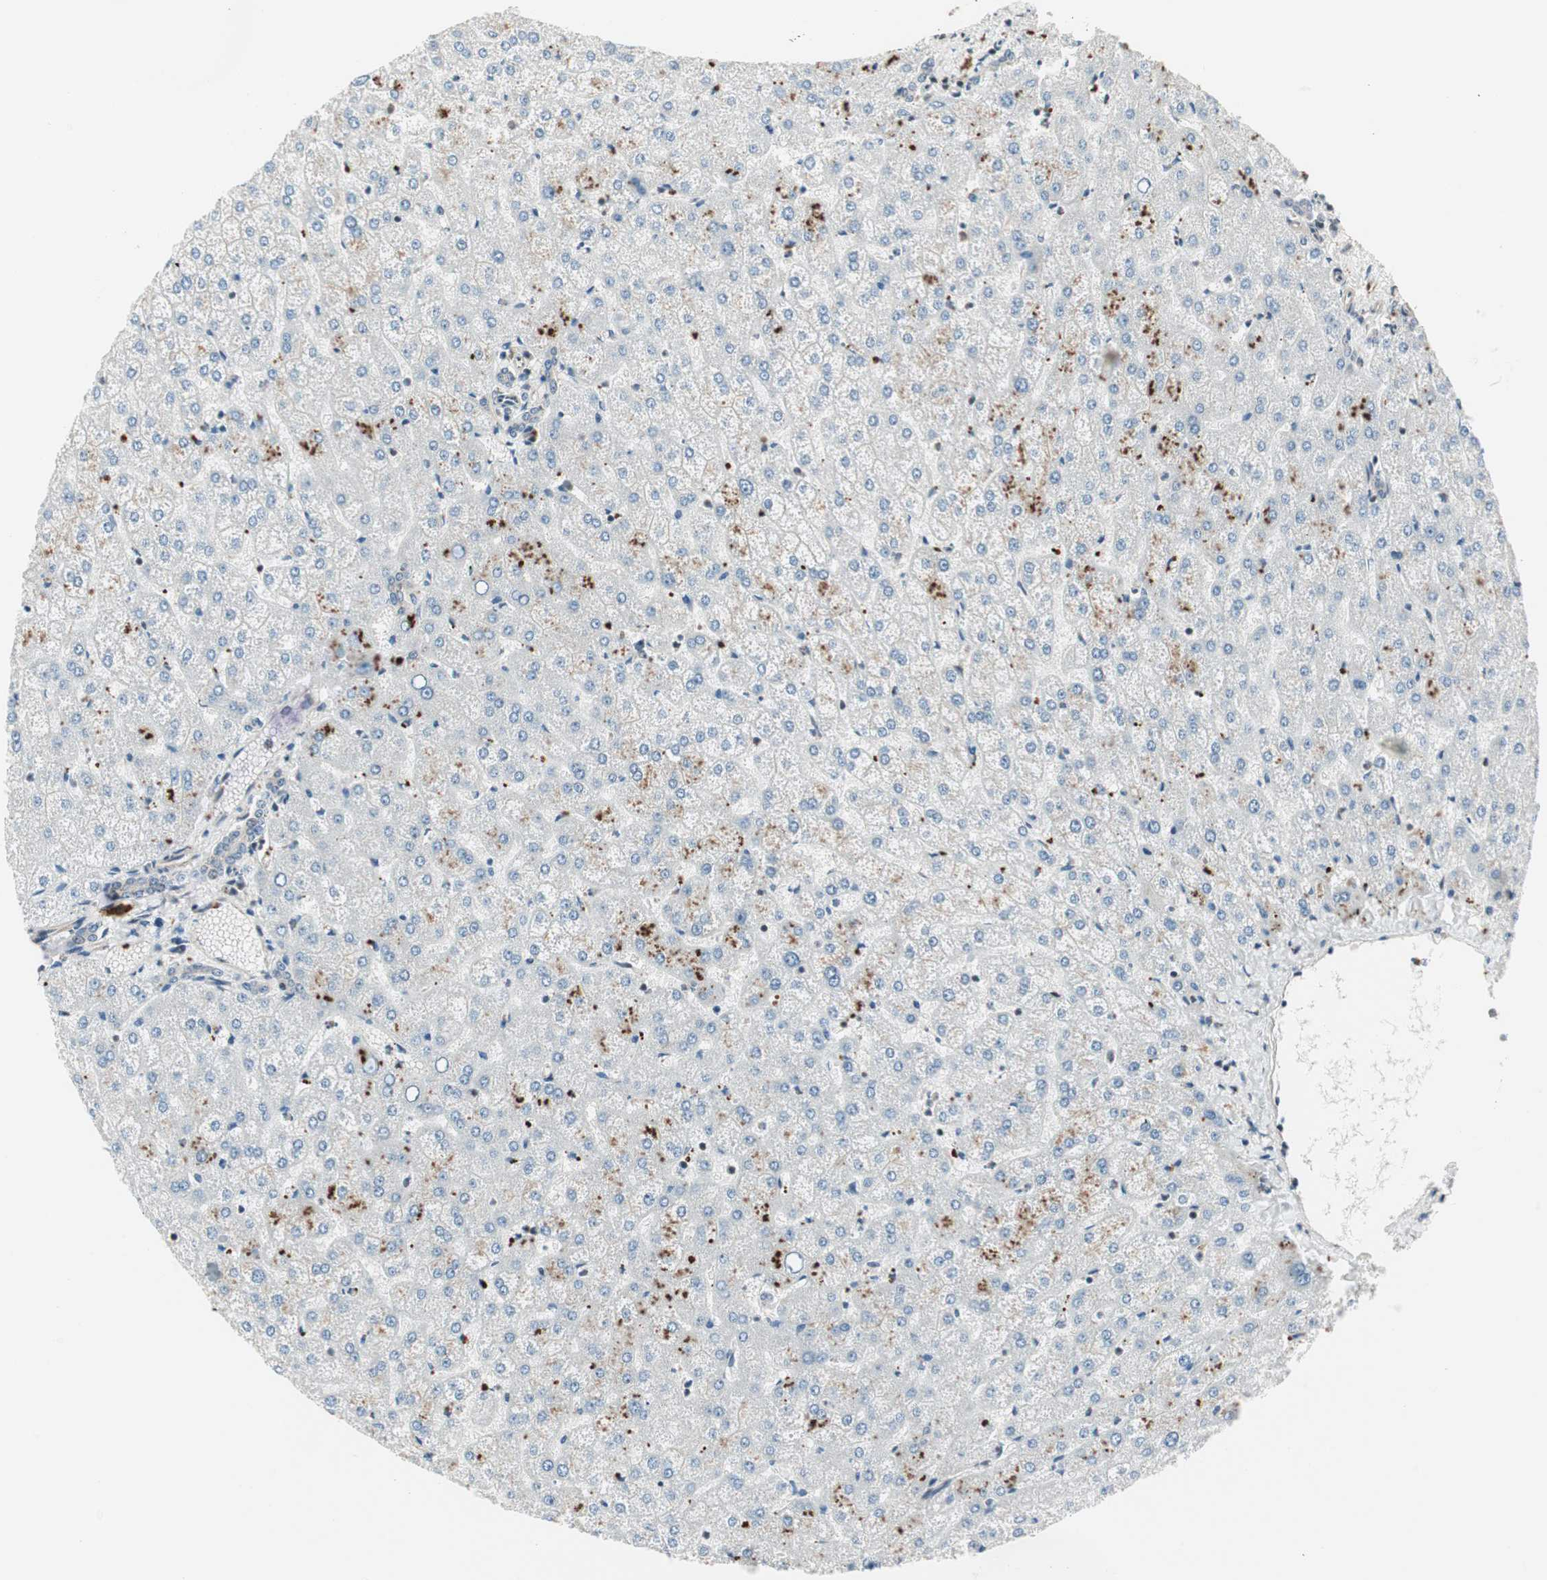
{"staining": {"intensity": "negative", "quantity": "none", "location": "none"}, "tissue": "liver", "cell_type": "Cholangiocytes", "image_type": "normal", "snomed": [{"axis": "morphology", "description": "Normal tissue, NOS"}, {"axis": "topography", "description": "Liver"}], "caption": "The image demonstrates no staining of cholangiocytes in normal liver. Nuclei are stained in blue.", "gene": "MAD2L2", "patient": {"sex": "female", "age": 32}}